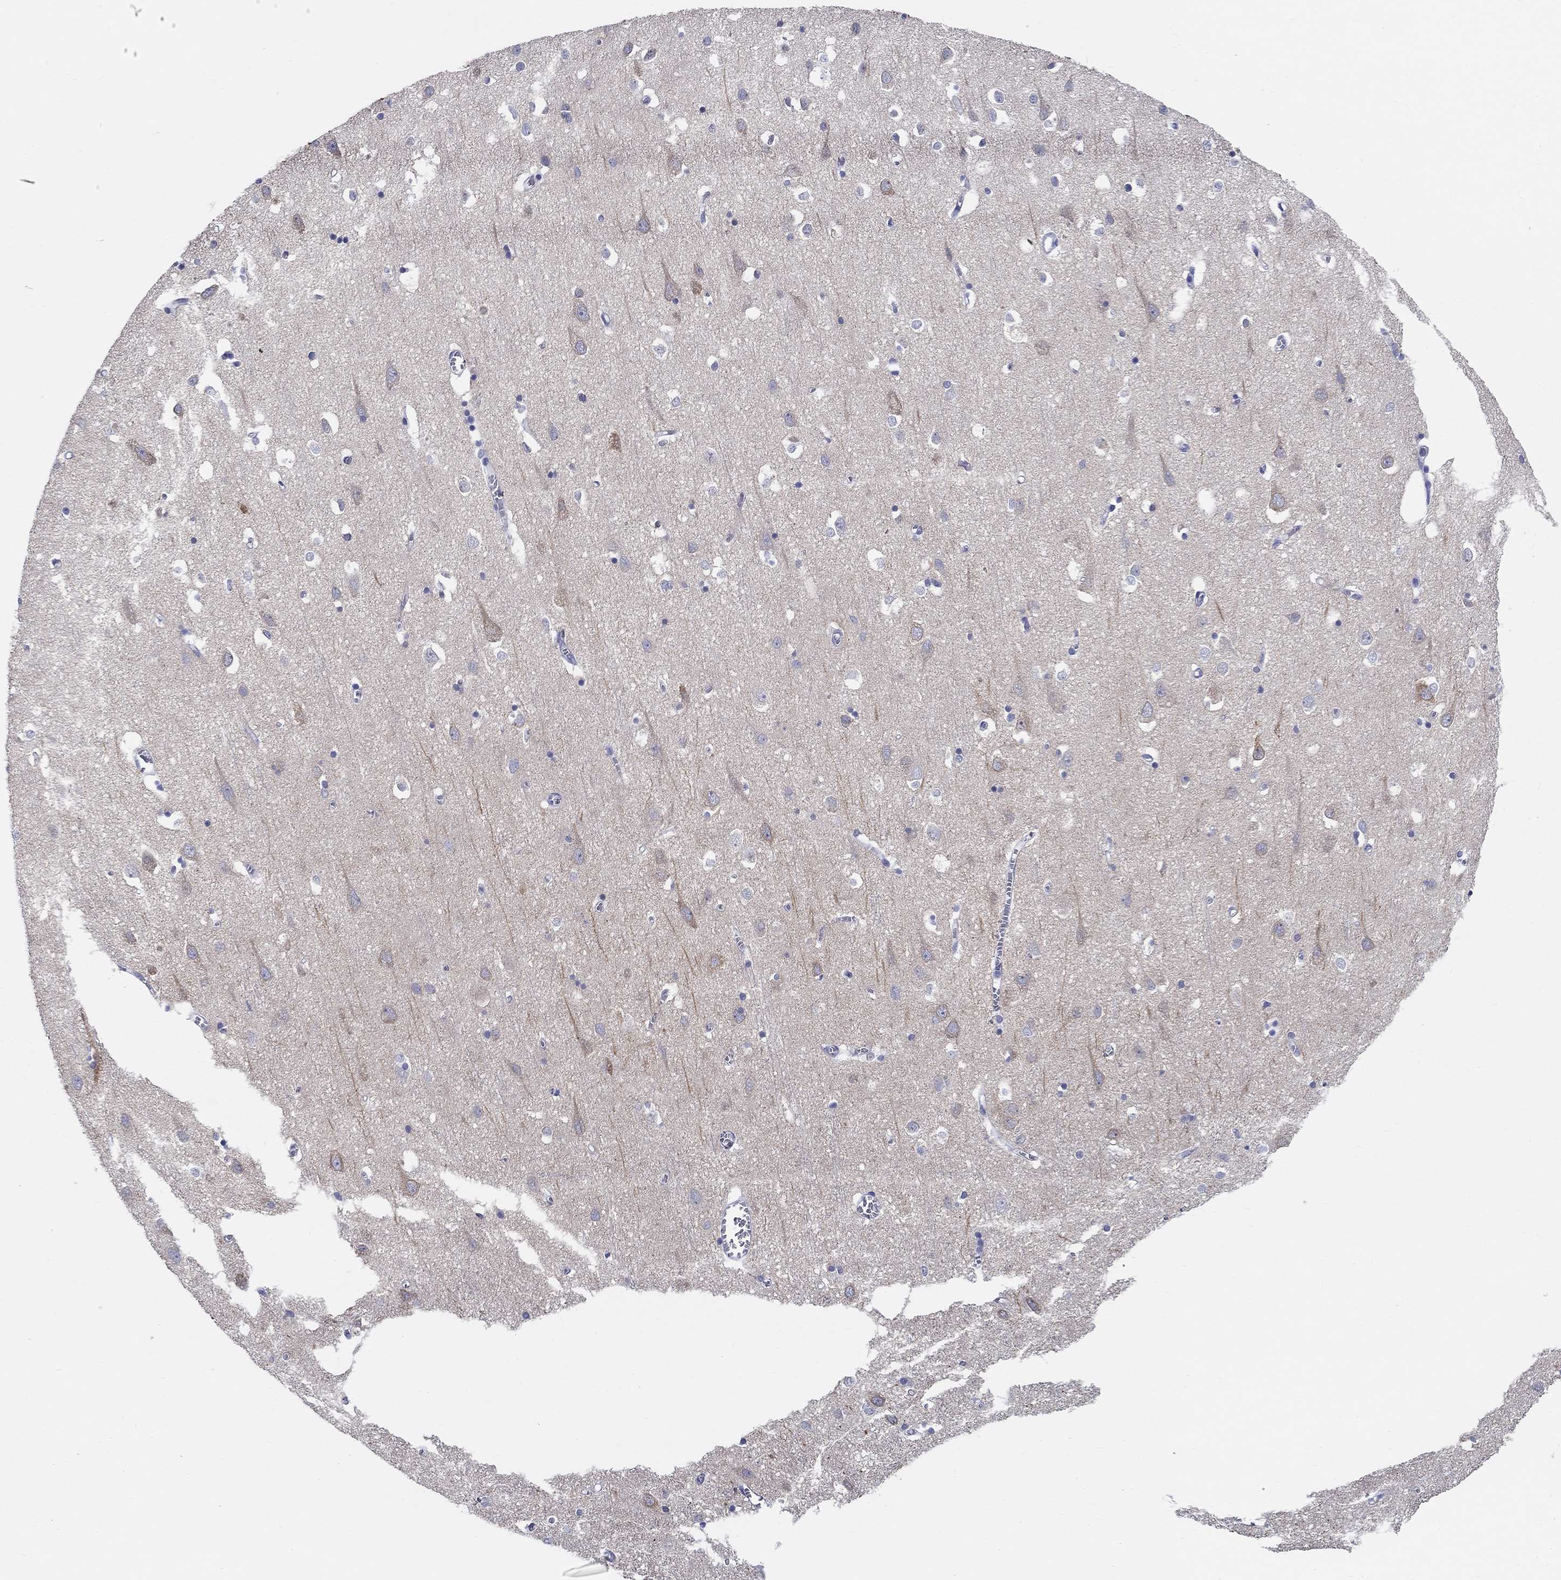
{"staining": {"intensity": "negative", "quantity": "none", "location": "none"}, "tissue": "cerebral cortex", "cell_type": "Endothelial cells", "image_type": "normal", "snomed": [{"axis": "morphology", "description": "Normal tissue, NOS"}, {"axis": "topography", "description": "Cerebral cortex"}], "caption": "A photomicrograph of human cerebral cortex is negative for staining in endothelial cells. Nuclei are stained in blue.", "gene": "RAP1GAP", "patient": {"sex": "male", "age": 70}}